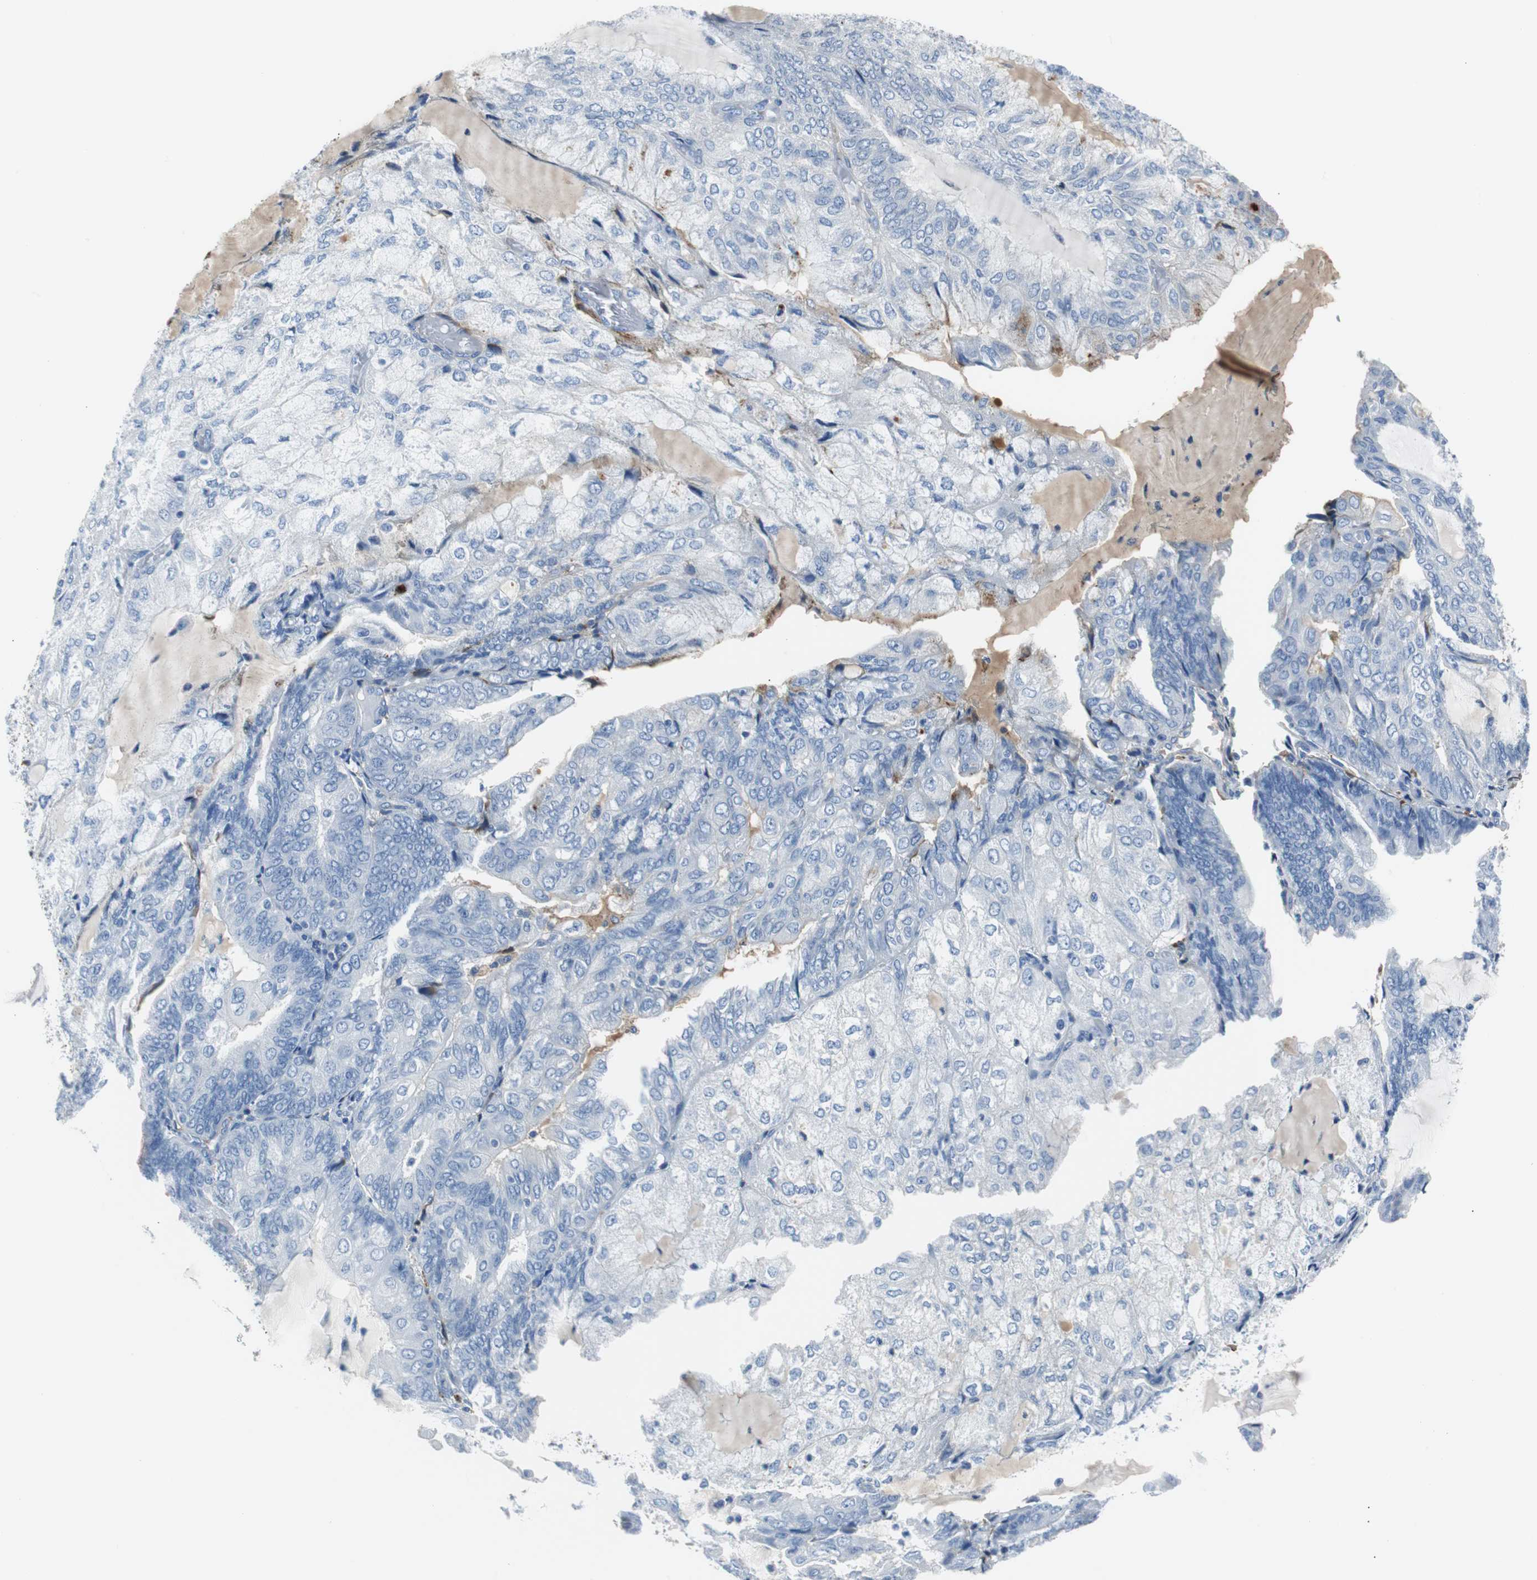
{"staining": {"intensity": "negative", "quantity": "none", "location": "none"}, "tissue": "endometrial cancer", "cell_type": "Tumor cells", "image_type": "cancer", "snomed": [{"axis": "morphology", "description": "Adenocarcinoma, NOS"}, {"axis": "topography", "description": "Endometrium"}], "caption": "Immunohistochemistry micrograph of neoplastic tissue: adenocarcinoma (endometrial) stained with DAB demonstrates no significant protein expression in tumor cells.", "gene": "APCS", "patient": {"sex": "female", "age": 81}}